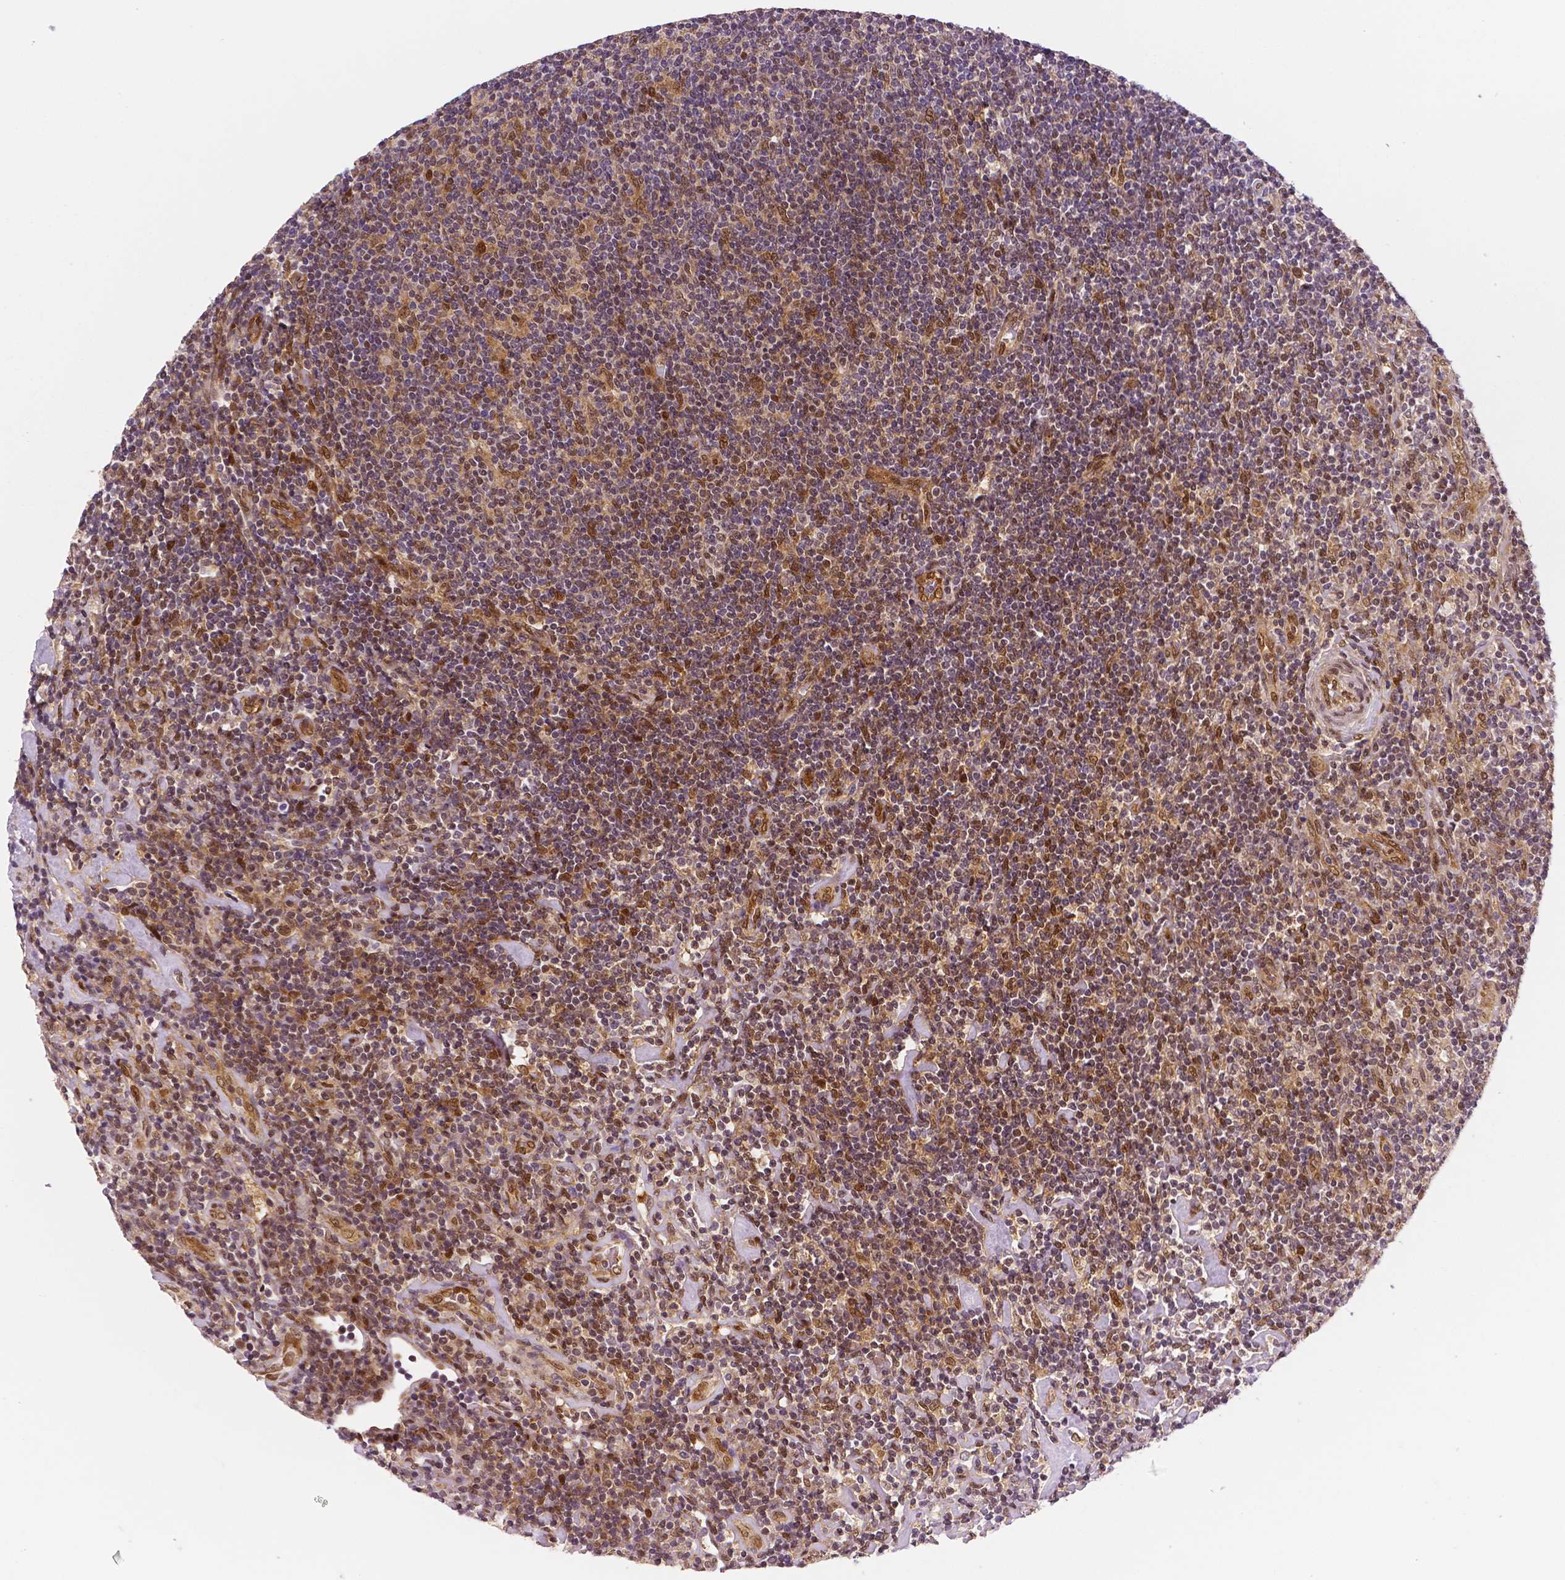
{"staining": {"intensity": "moderate", "quantity": ">75%", "location": "cytoplasmic/membranous,nuclear"}, "tissue": "lymphoma", "cell_type": "Tumor cells", "image_type": "cancer", "snomed": [{"axis": "morphology", "description": "Hodgkin's disease, NOS"}, {"axis": "topography", "description": "Lymph node"}], "caption": "Human lymphoma stained with a brown dye shows moderate cytoplasmic/membranous and nuclear positive expression in about >75% of tumor cells.", "gene": "STAT3", "patient": {"sex": "male", "age": 40}}